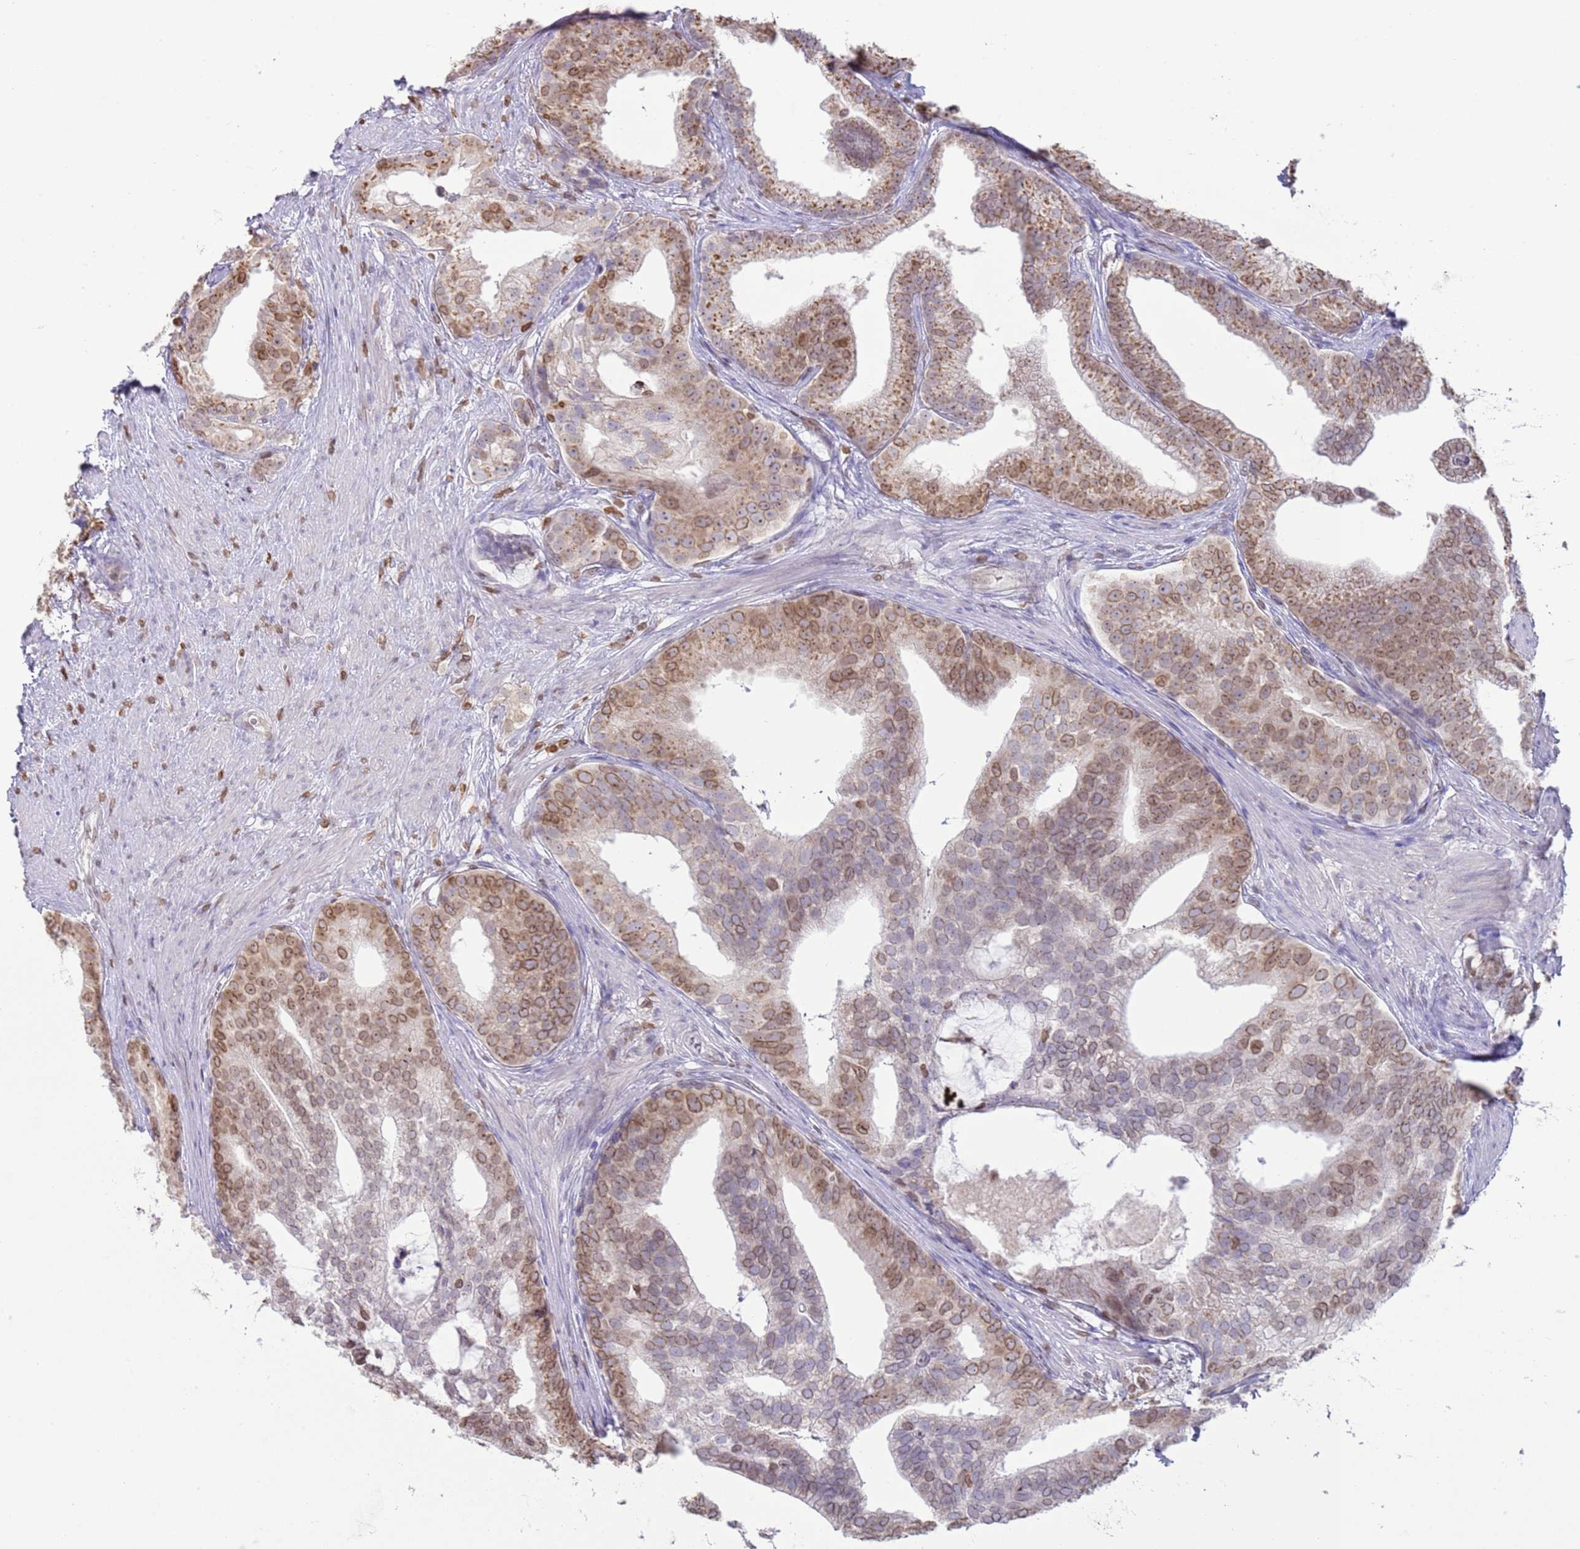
{"staining": {"intensity": "moderate", "quantity": "25%-75%", "location": "cytoplasmic/membranous,nuclear"}, "tissue": "prostate cancer", "cell_type": "Tumor cells", "image_type": "cancer", "snomed": [{"axis": "morphology", "description": "Adenocarcinoma, Low grade"}, {"axis": "topography", "description": "Prostate"}], "caption": "Adenocarcinoma (low-grade) (prostate) stained for a protein (brown) displays moderate cytoplasmic/membranous and nuclear positive staining in approximately 25%-75% of tumor cells.", "gene": "DHX37", "patient": {"sex": "male", "age": 71}}